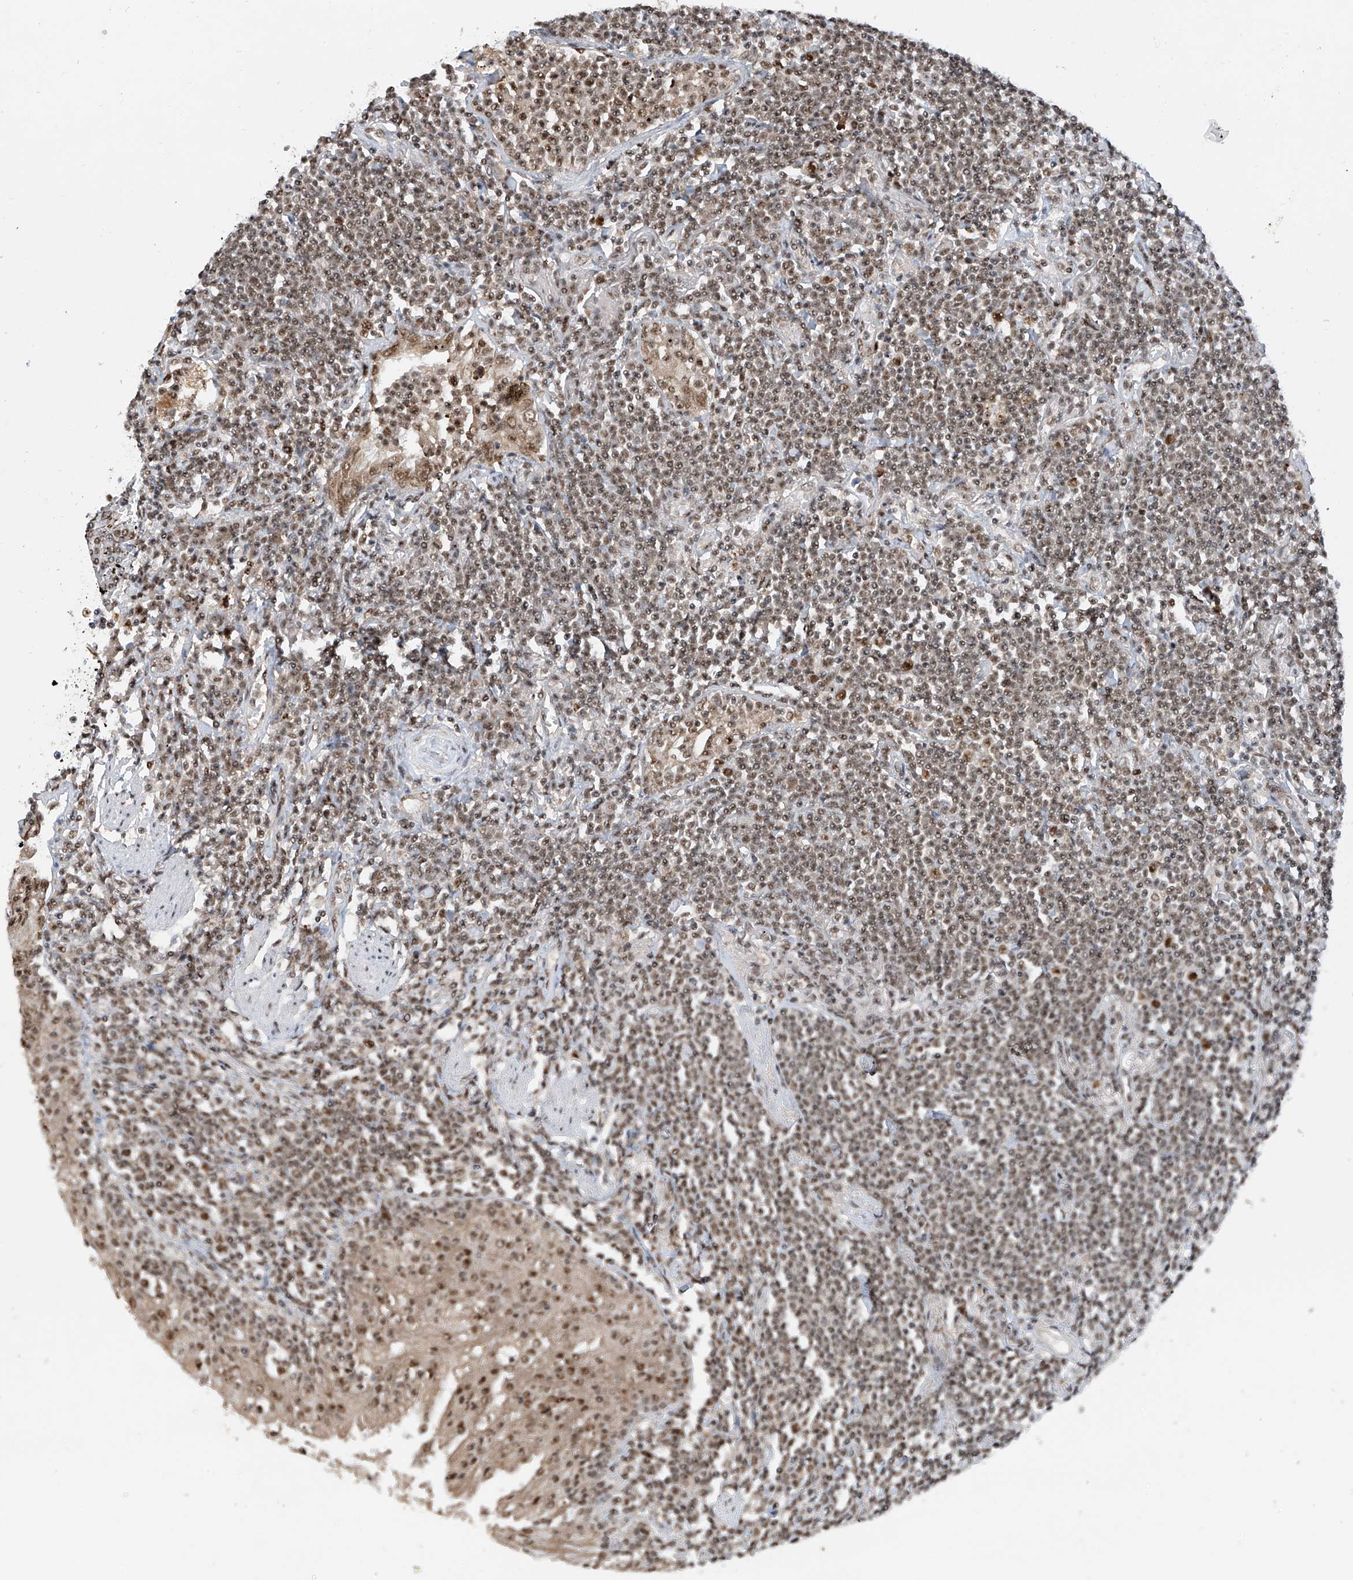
{"staining": {"intensity": "moderate", "quantity": ">75%", "location": "nuclear"}, "tissue": "lymphoma", "cell_type": "Tumor cells", "image_type": "cancer", "snomed": [{"axis": "morphology", "description": "Malignant lymphoma, non-Hodgkin's type, Low grade"}, {"axis": "topography", "description": "Lung"}], "caption": "High-power microscopy captured an IHC photomicrograph of malignant lymphoma, non-Hodgkin's type (low-grade), revealing moderate nuclear expression in approximately >75% of tumor cells.", "gene": "RPAIN", "patient": {"sex": "female", "age": 71}}